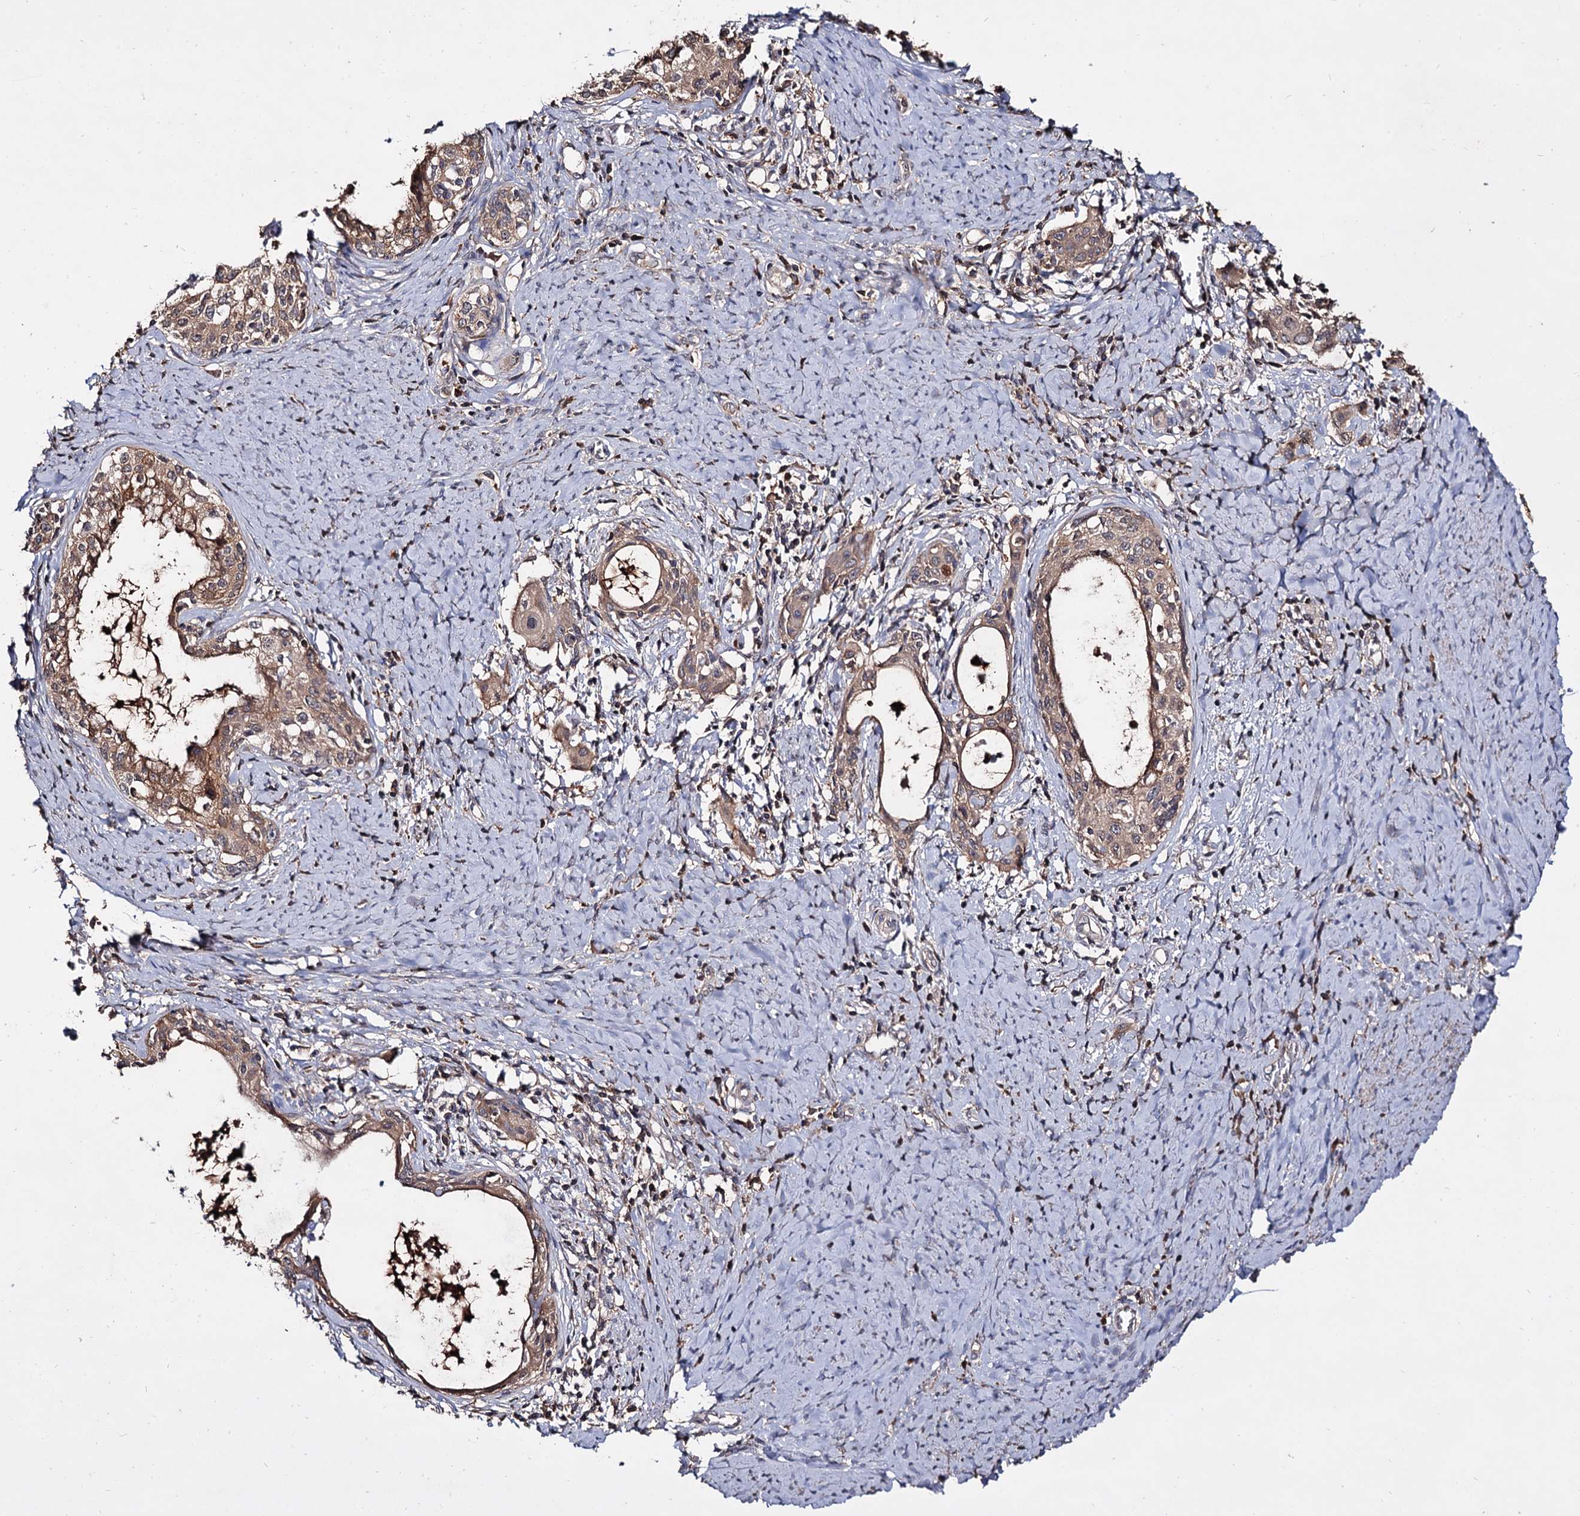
{"staining": {"intensity": "moderate", "quantity": ">75%", "location": "cytoplasmic/membranous"}, "tissue": "cervical cancer", "cell_type": "Tumor cells", "image_type": "cancer", "snomed": [{"axis": "morphology", "description": "Squamous cell carcinoma, NOS"}, {"axis": "morphology", "description": "Adenocarcinoma, NOS"}, {"axis": "topography", "description": "Cervix"}], "caption": "This image demonstrates immunohistochemistry staining of human cervical cancer, with medium moderate cytoplasmic/membranous expression in approximately >75% of tumor cells.", "gene": "ARFIP2", "patient": {"sex": "female", "age": 52}}